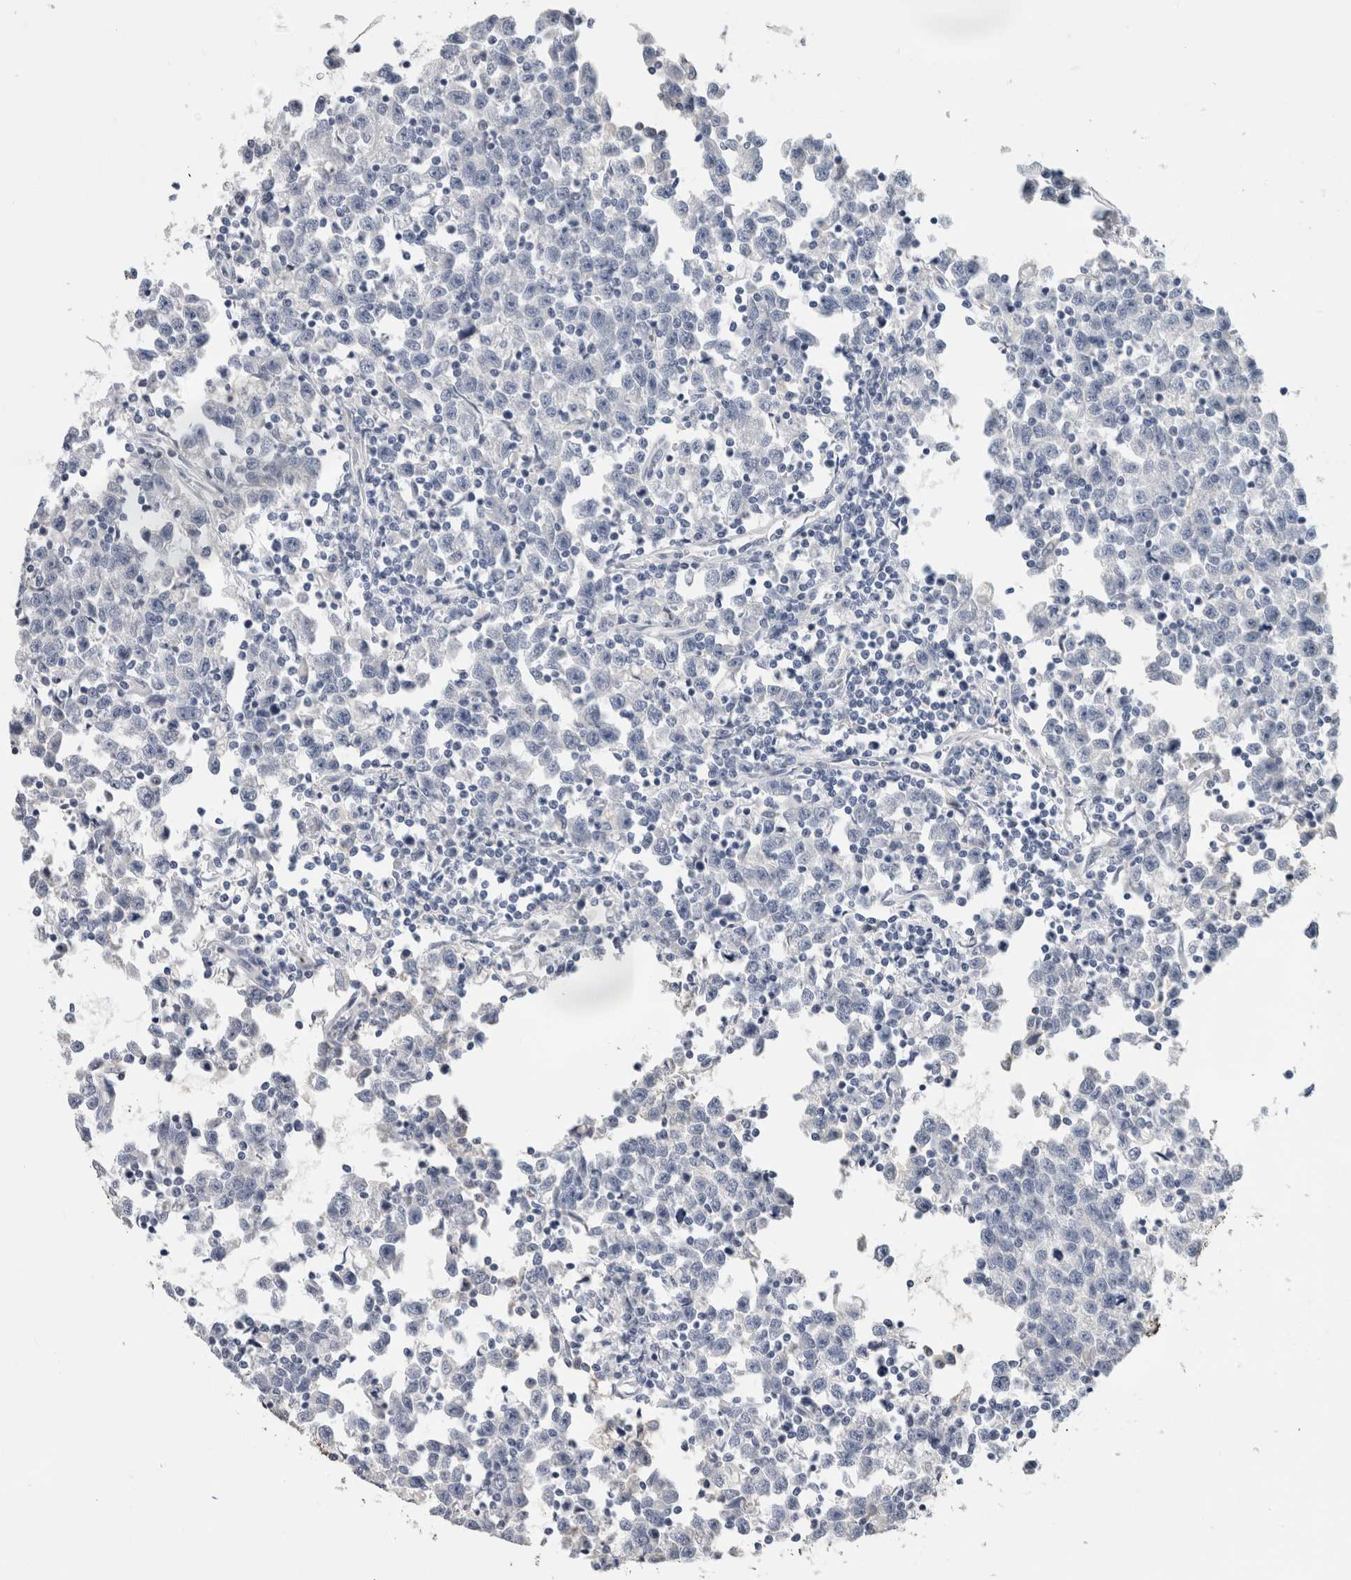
{"staining": {"intensity": "negative", "quantity": "none", "location": "none"}, "tissue": "testis cancer", "cell_type": "Tumor cells", "image_type": "cancer", "snomed": [{"axis": "morphology", "description": "Seminoma, NOS"}, {"axis": "topography", "description": "Testis"}], "caption": "Micrograph shows no protein positivity in tumor cells of seminoma (testis) tissue.", "gene": "BCAN", "patient": {"sex": "male", "age": 43}}